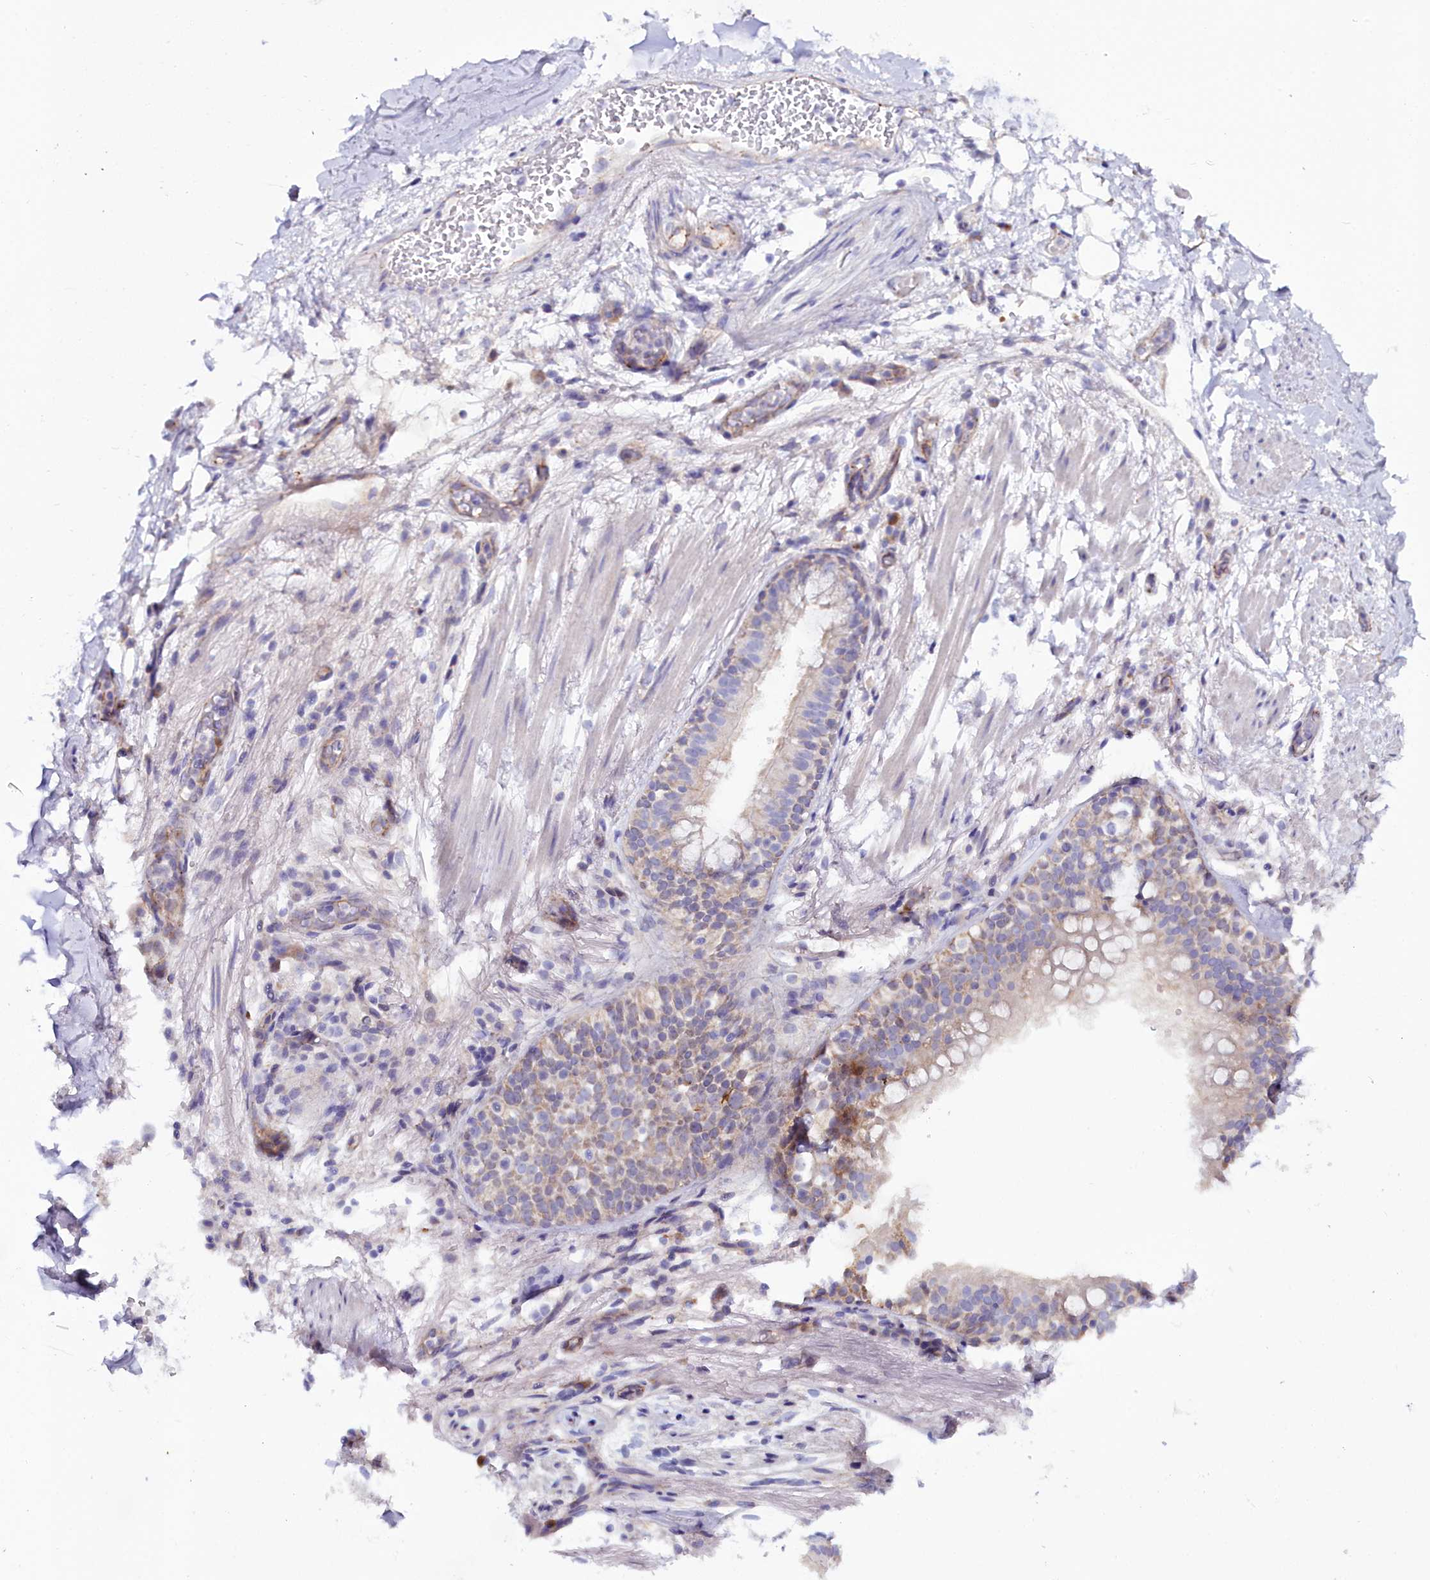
{"staining": {"intensity": "negative", "quantity": "none", "location": "none"}, "tissue": "soft tissue", "cell_type": "Fibroblasts", "image_type": "normal", "snomed": [{"axis": "morphology", "description": "Normal tissue, NOS"}, {"axis": "topography", "description": "Lymph node"}, {"axis": "topography", "description": "Cartilage tissue"}, {"axis": "topography", "description": "Bronchus"}], "caption": "This is an IHC micrograph of benign soft tissue. There is no staining in fibroblasts.", "gene": "SLC49A3", "patient": {"sex": "male", "age": 63}}